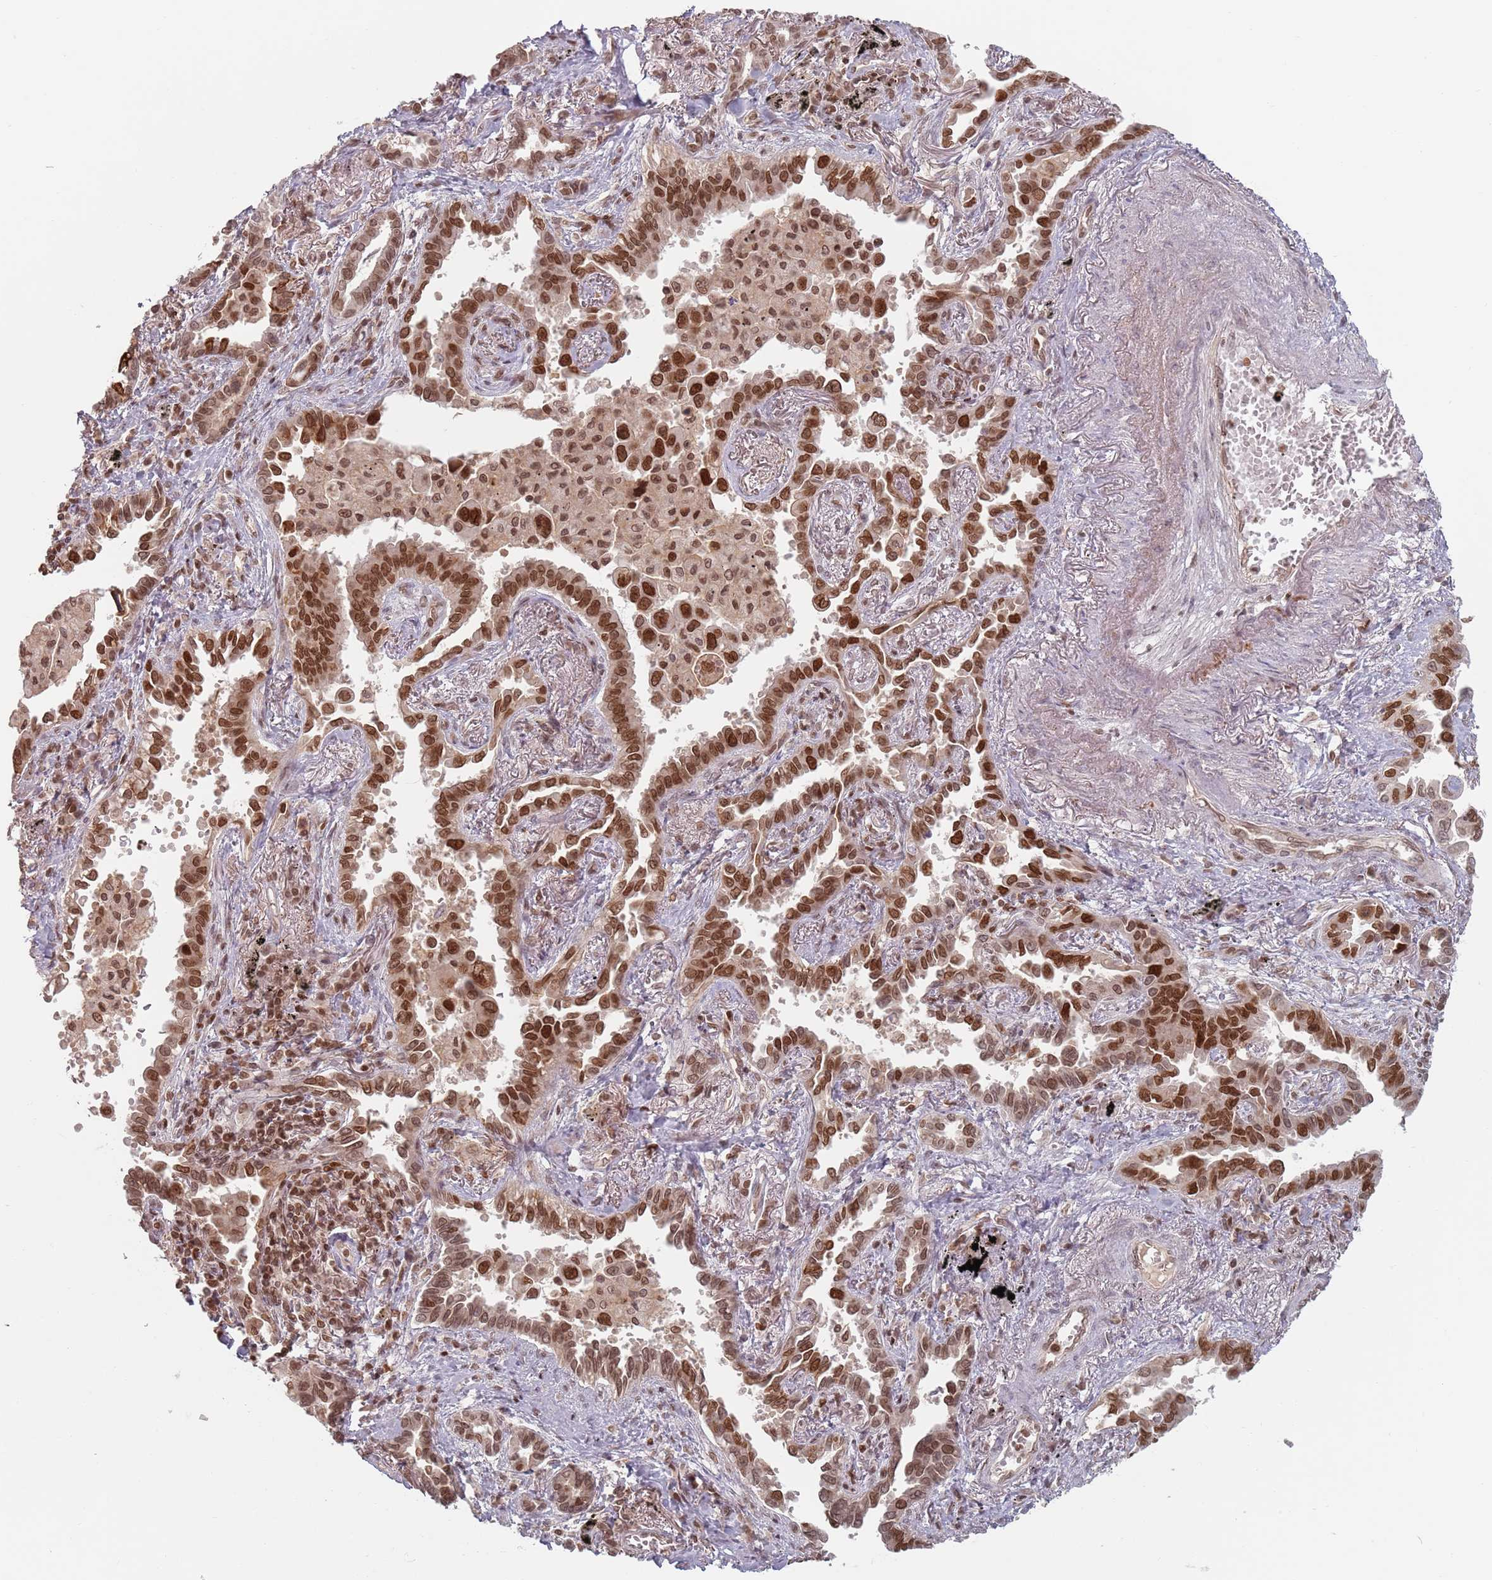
{"staining": {"intensity": "strong", "quantity": ">75%", "location": "cytoplasmic/membranous,nuclear"}, "tissue": "lung cancer", "cell_type": "Tumor cells", "image_type": "cancer", "snomed": [{"axis": "morphology", "description": "Adenocarcinoma, NOS"}, {"axis": "topography", "description": "Lung"}], "caption": "IHC (DAB (3,3'-diaminobenzidine)) staining of human lung adenocarcinoma exhibits strong cytoplasmic/membranous and nuclear protein staining in about >75% of tumor cells. (brown staining indicates protein expression, while blue staining denotes nuclei).", "gene": "NUP50", "patient": {"sex": "male", "age": 67}}